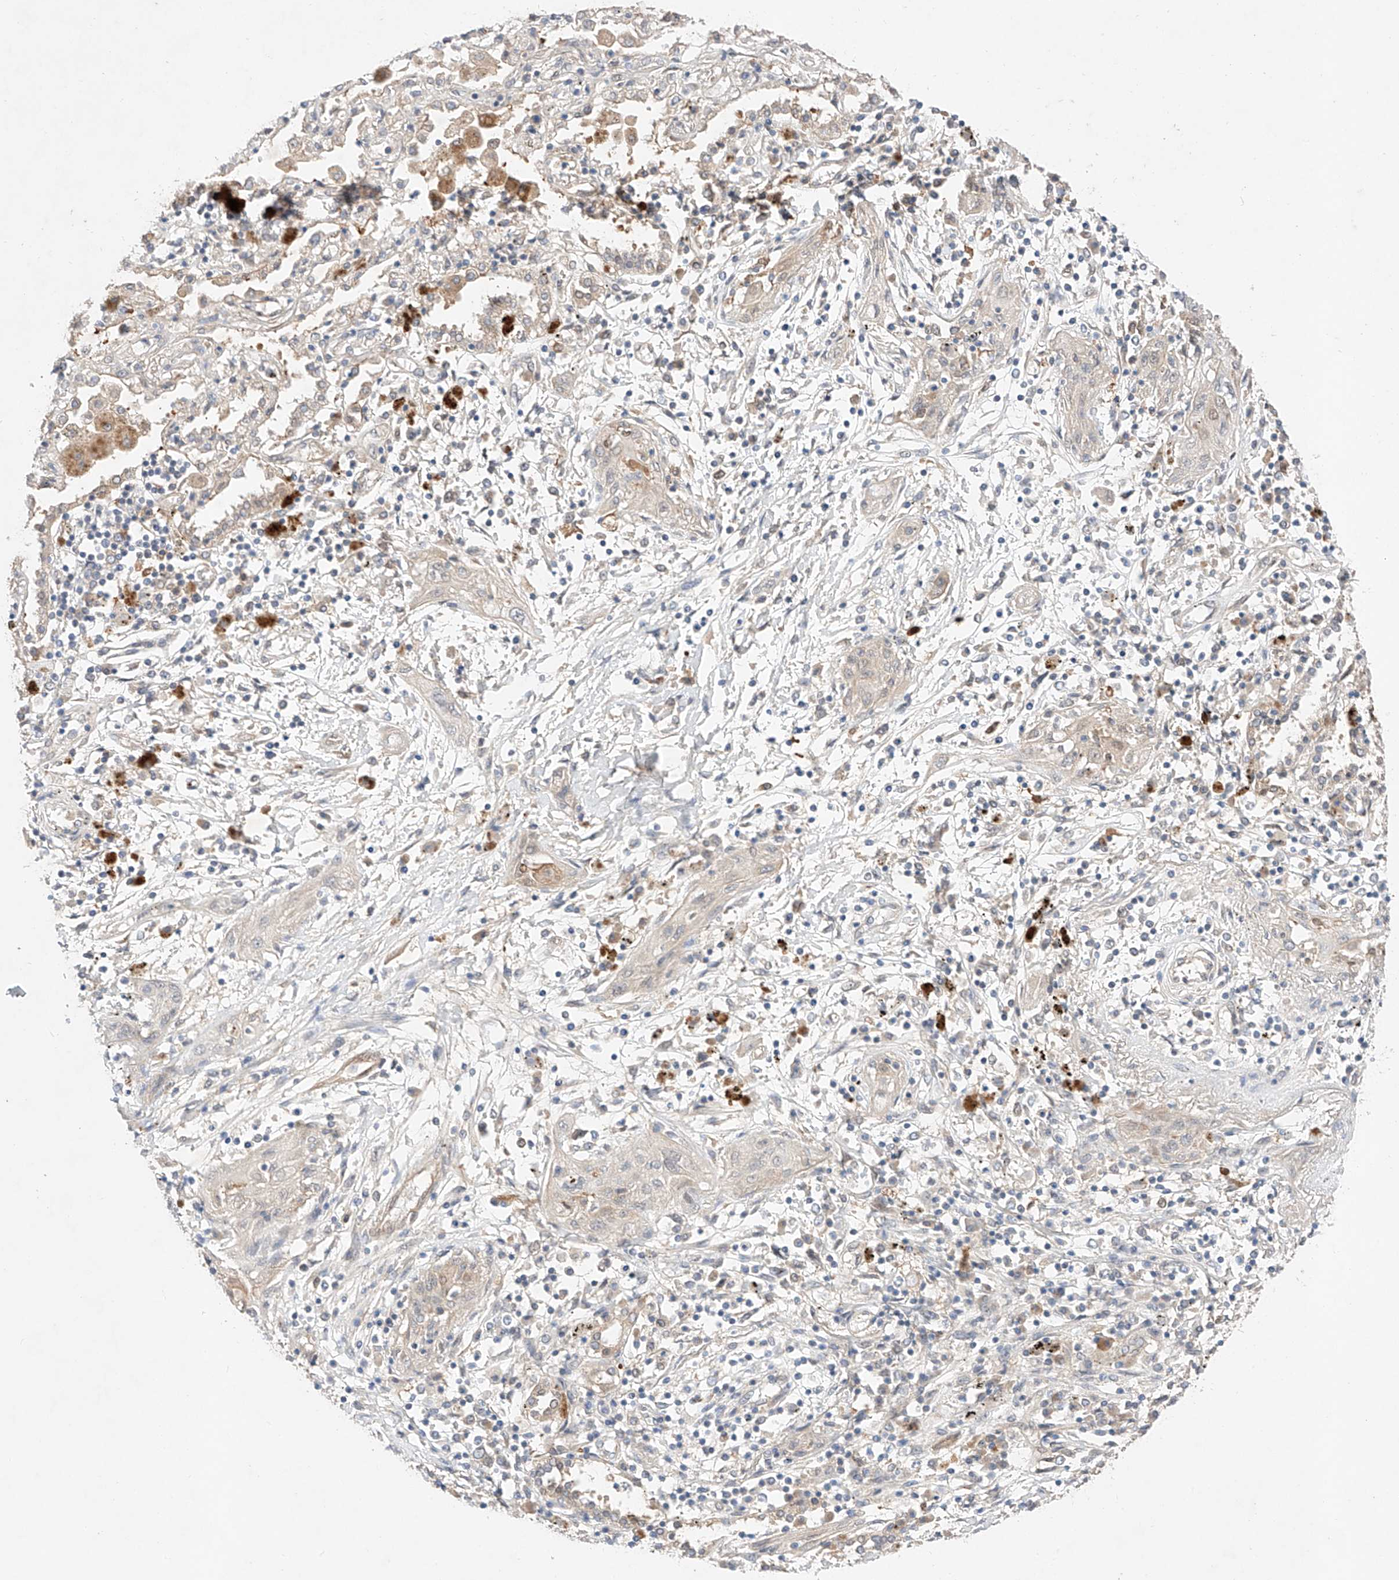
{"staining": {"intensity": "negative", "quantity": "none", "location": "none"}, "tissue": "lung cancer", "cell_type": "Tumor cells", "image_type": "cancer", "snomed": [{"axis": "morphology", "description": "Squamous cell carcinoma, NOS"}, {"axis": "topography", "description": "Lung"}], "caption": "Protein analysis of lung squamous cell carcinoma reveals no significant positivity in tumor cells.", "gene": "ZNF124", "patient": {"sex": "female", "age": 47}}